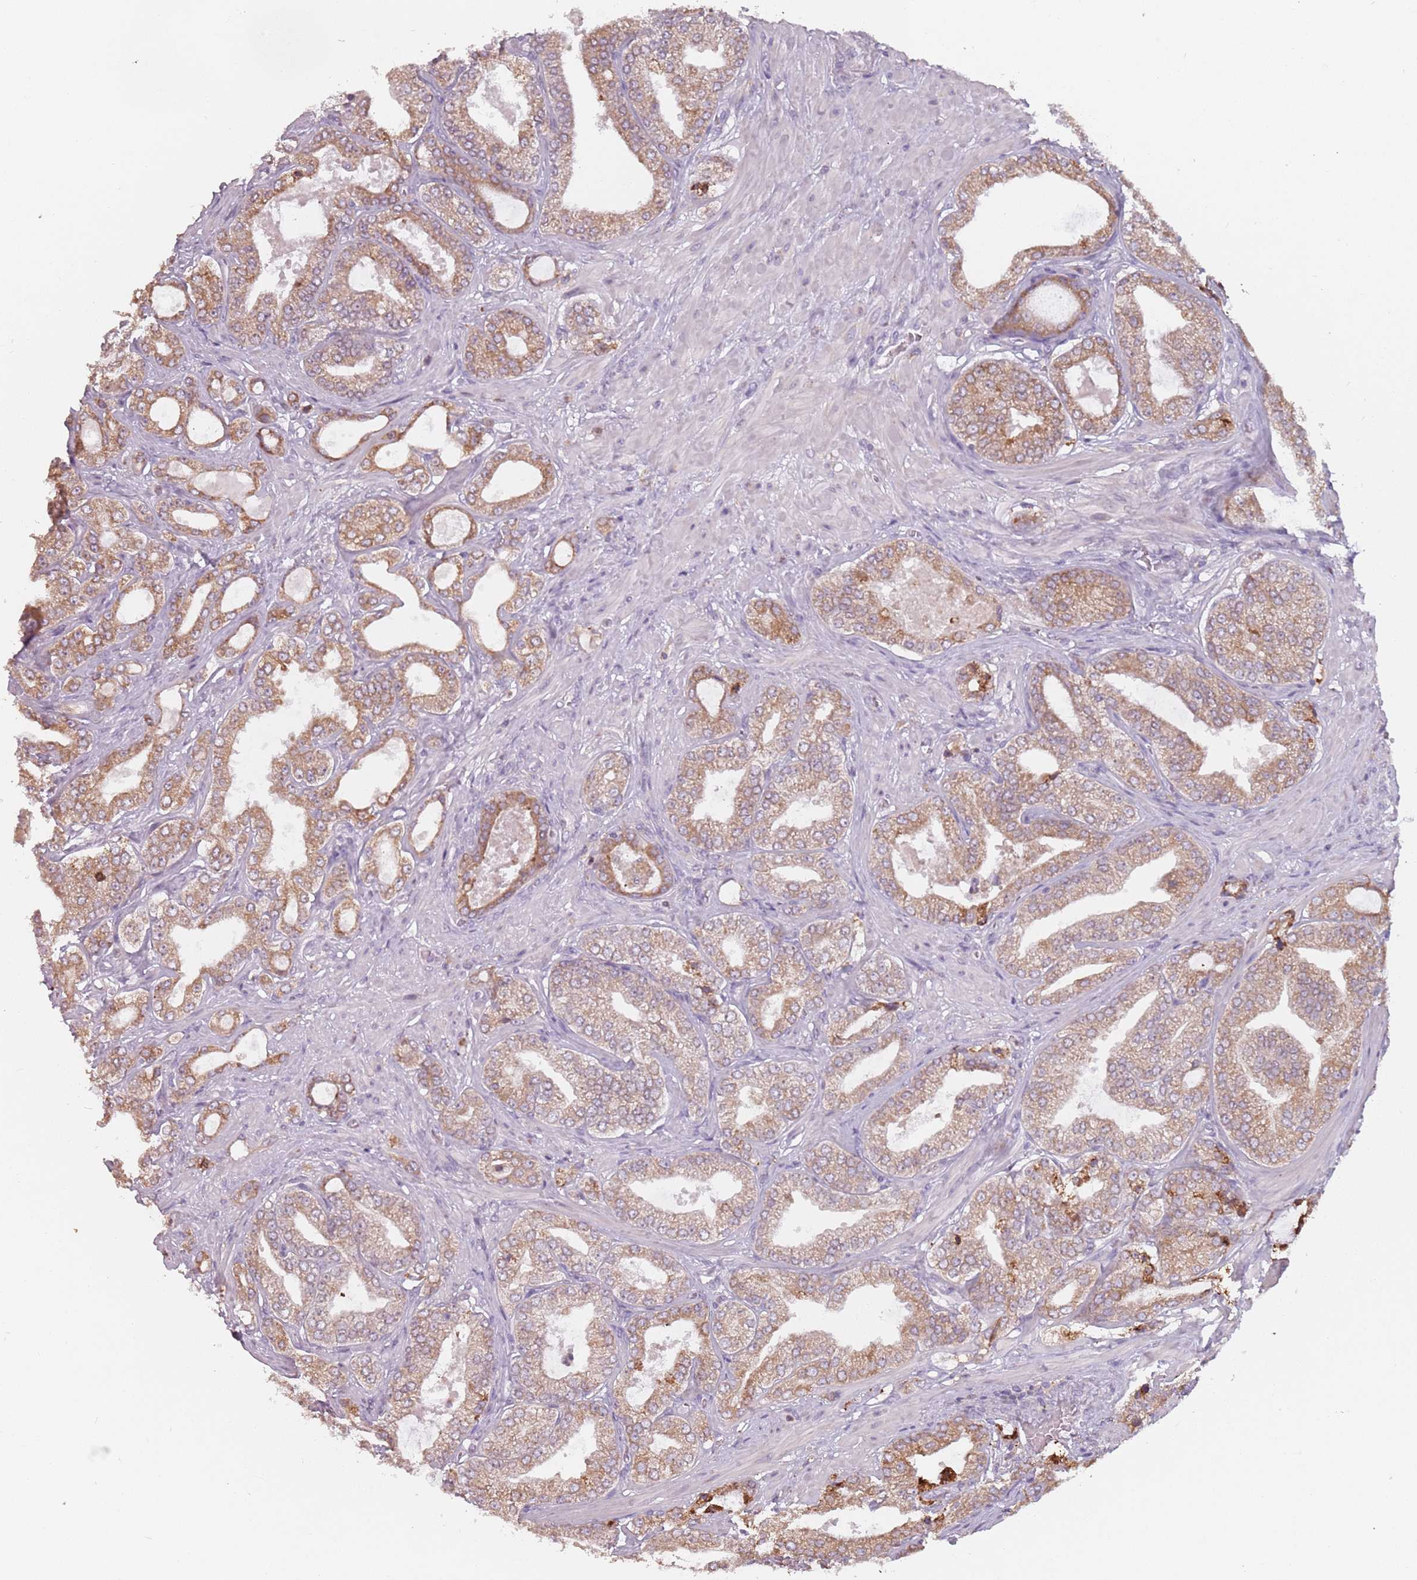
{"staining": {"intensity": "moderate", "quantity": ">75%", "location": "cytoplasmic/membranous"}, "tissue": "prostate cancer", "cell_type": "Tumor cells", "image_type": "cancer", "snomed": [{"axis": "morphology", "description": "Adenocarcinoma, Low grade"}, {"axis": "topography", "description": "Prostate"}], "caption": "Protein expression analysis of low-grade adenocarcinoma (prostate) shows moderate cytoplasmic/membranous staining in approximately >75% of tumor cells. The protein of interest is stained brown, and the nuclei are stained in blue (DAB (3,3'-diaminobenzidine) IHC with brightfield microscopy, high magnification).", "gene": "RPS9", "patient": {"sex": "male", "age": 63}}